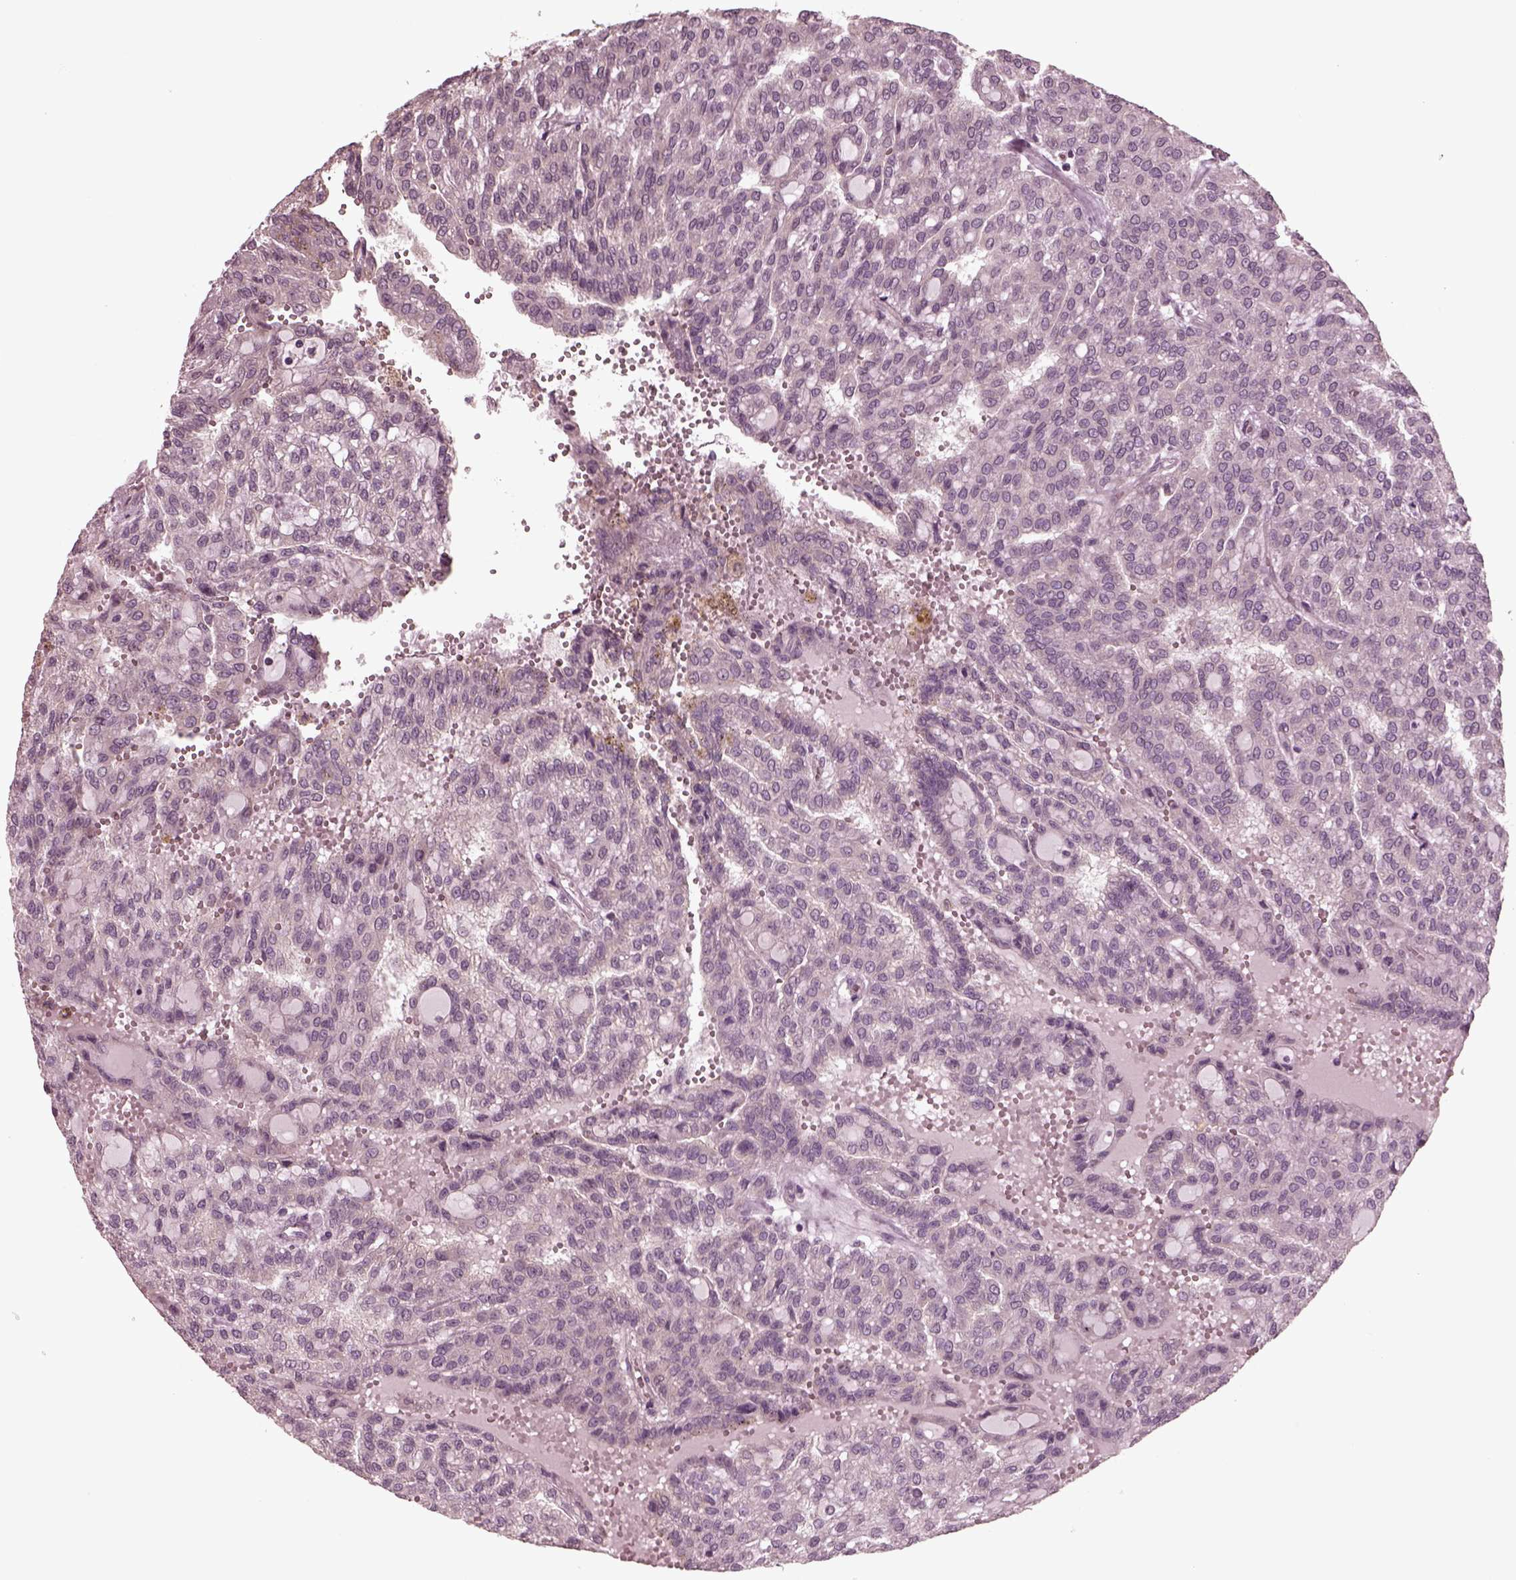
{"staining": {"intensity": "negative", "quantity": "none", "location": "none"}, "tissue": "renal cancer", "cell_type": "Tumor cells", "image_type": "cancer", "snomed": [{"axis": "morphology", "description": "Adenocarcinoma, NOS"}, {"axis": "topography", "description": "Kidney"}], "caption": "This is an immunohistochemistry (IHC) photomicrograph of renal cancer. There is no positivity in tumor cells.", "gene": "TUBG1", "patient": {"sex": "male", "age": 63}}